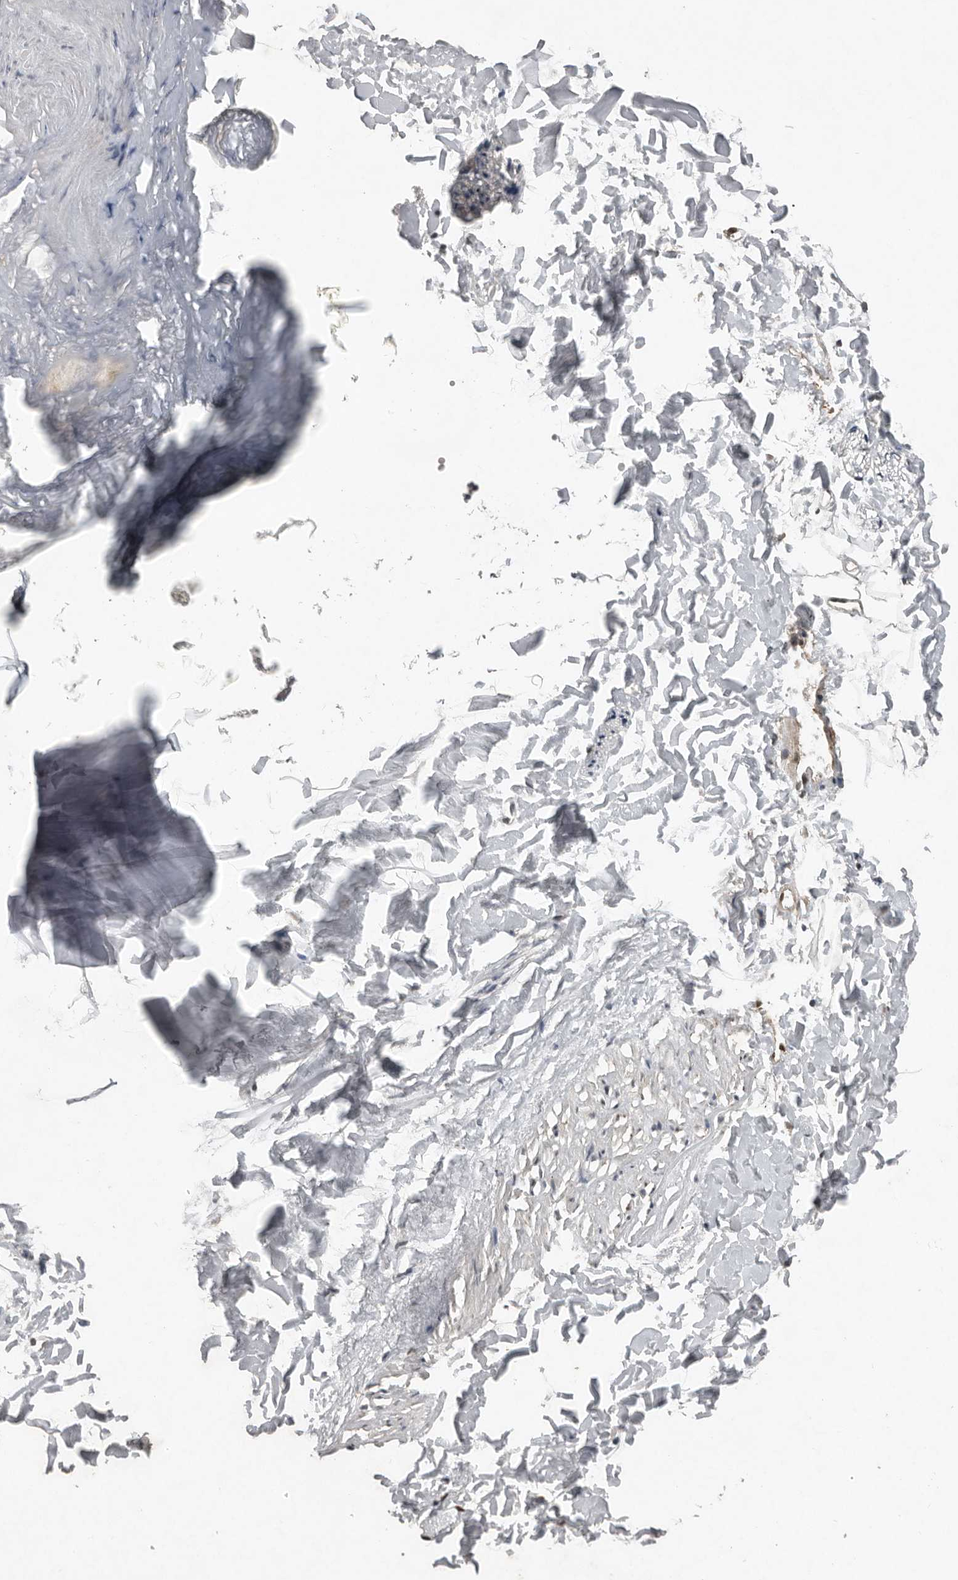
{"staining": {"intensity": "strong", "quantity": ">75%", "location": "nuclear"}, "tissue": "adipose tissue", "cell_type": "Adipocytes", "image_type": "normal", "snomed": [{"axis": "morphology", "description": "Normal tissue, NOS"}, {"axis": "morphology", "description": "Adenocarcinoma, NOS"}, {"axis": "topography", "description": "Smooth muscle"}, {"axis": "topography", "description": "Colon"}], "caption": "Immunohistochemical staining of normal human adipose tissue demonstrates strong nuclear protein positivity in approximately >75% of adipocytes.", "gene": "CDC27", "patient": {"sex": "male", "age": 14}}